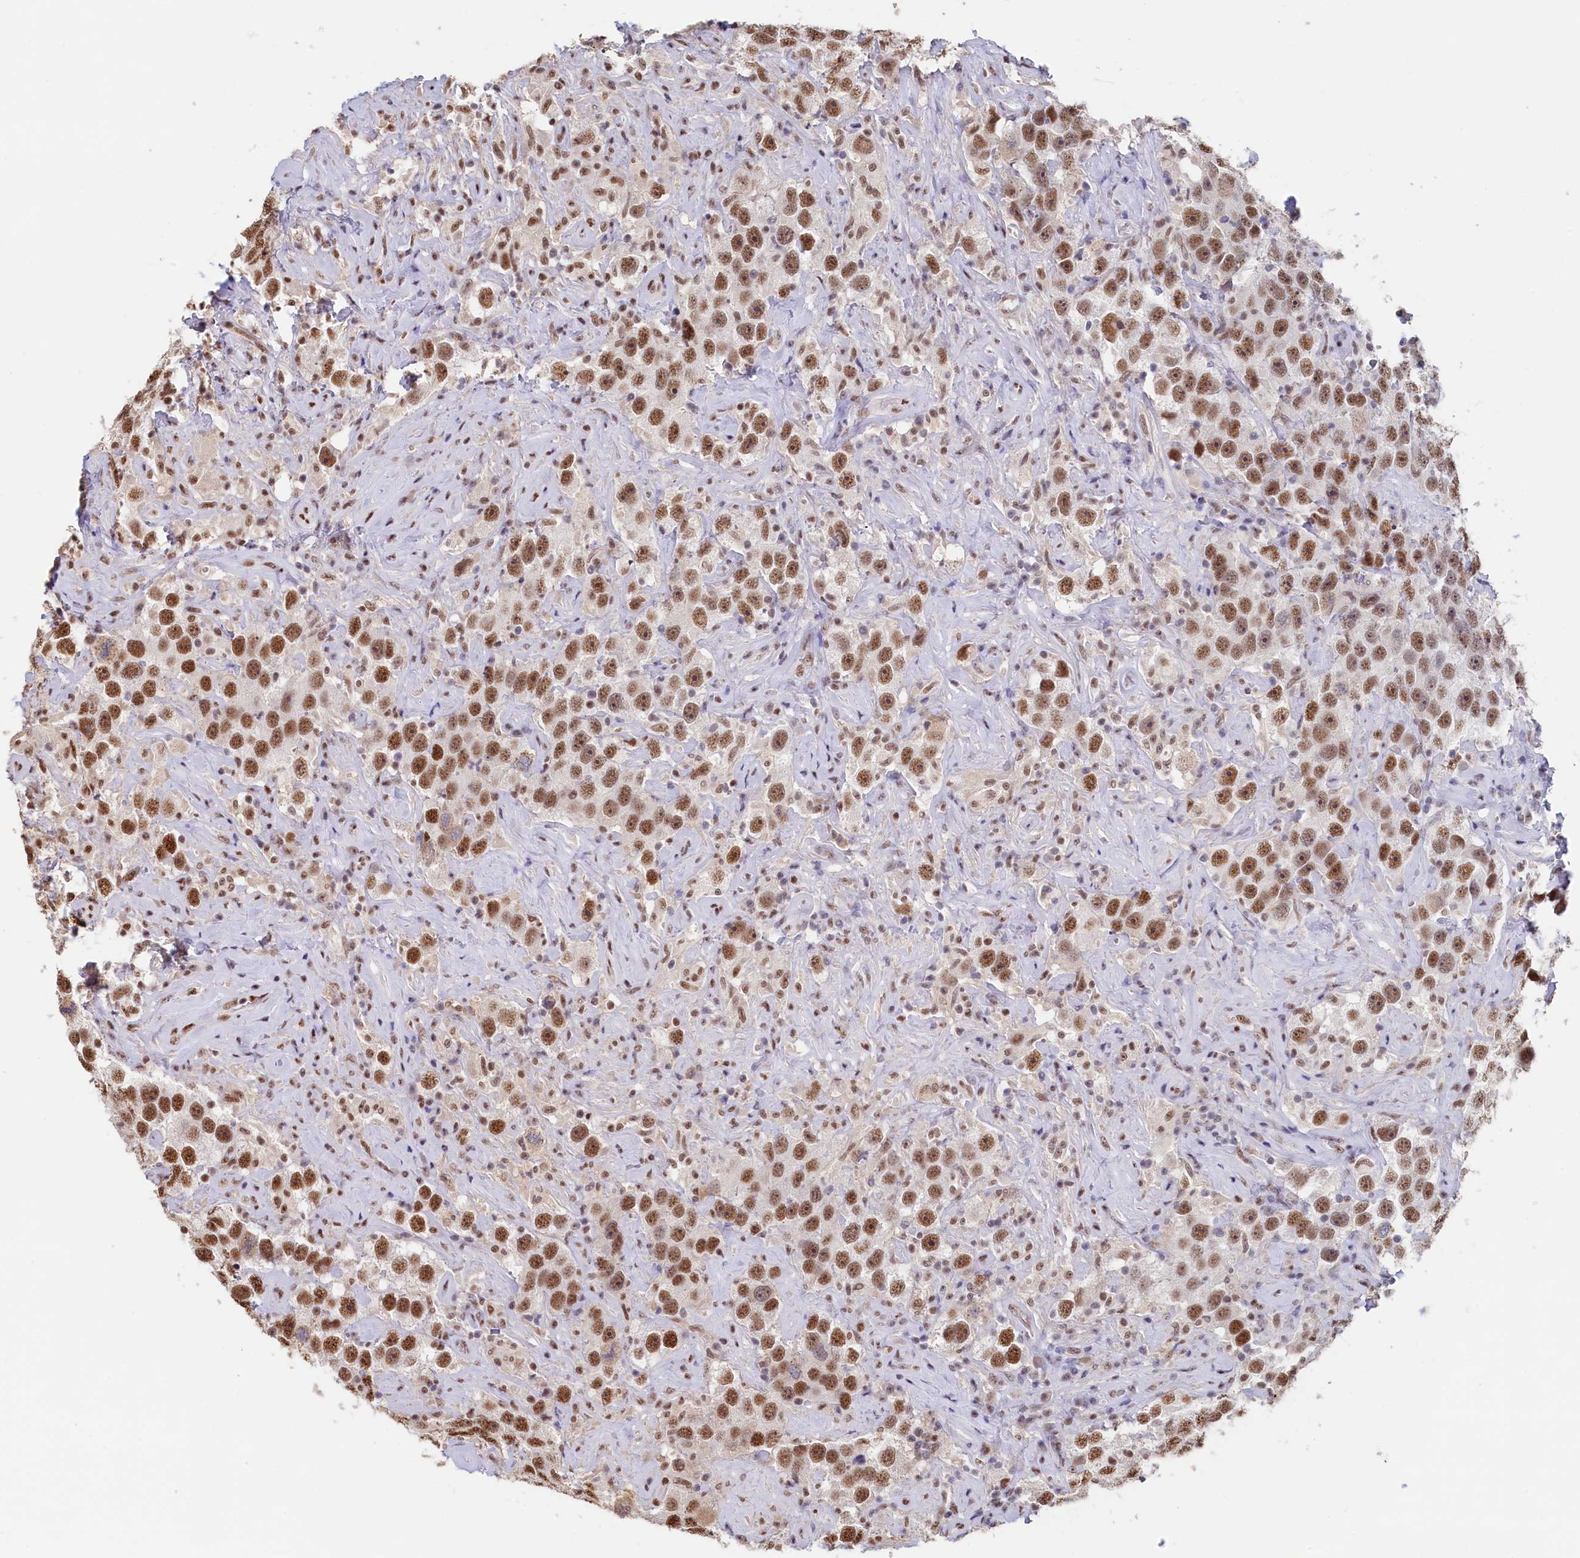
{"staining": {"intensity": "moderate", "quantity": ">75%", "location": "nuclear"}, "tissue": "testis cancer", "cell_type": "Tumor cells", "image_type": "cancer", "snomed": [{"axis": "morphology", "description": "Seminoma, NOS"}, {"axis": "topography", "description": "Testis"}], "caption": "Immunohistochemistry of human seminoma (testis) shows medium levels of moderate nuclear positivity in about >75% of tumor cells. Immunohistochemistry stains the protein of interest in brown and the nuclei are stained blue.", "gene": "MOSPD3", "patient": {"sex": "male", "age": 49}}